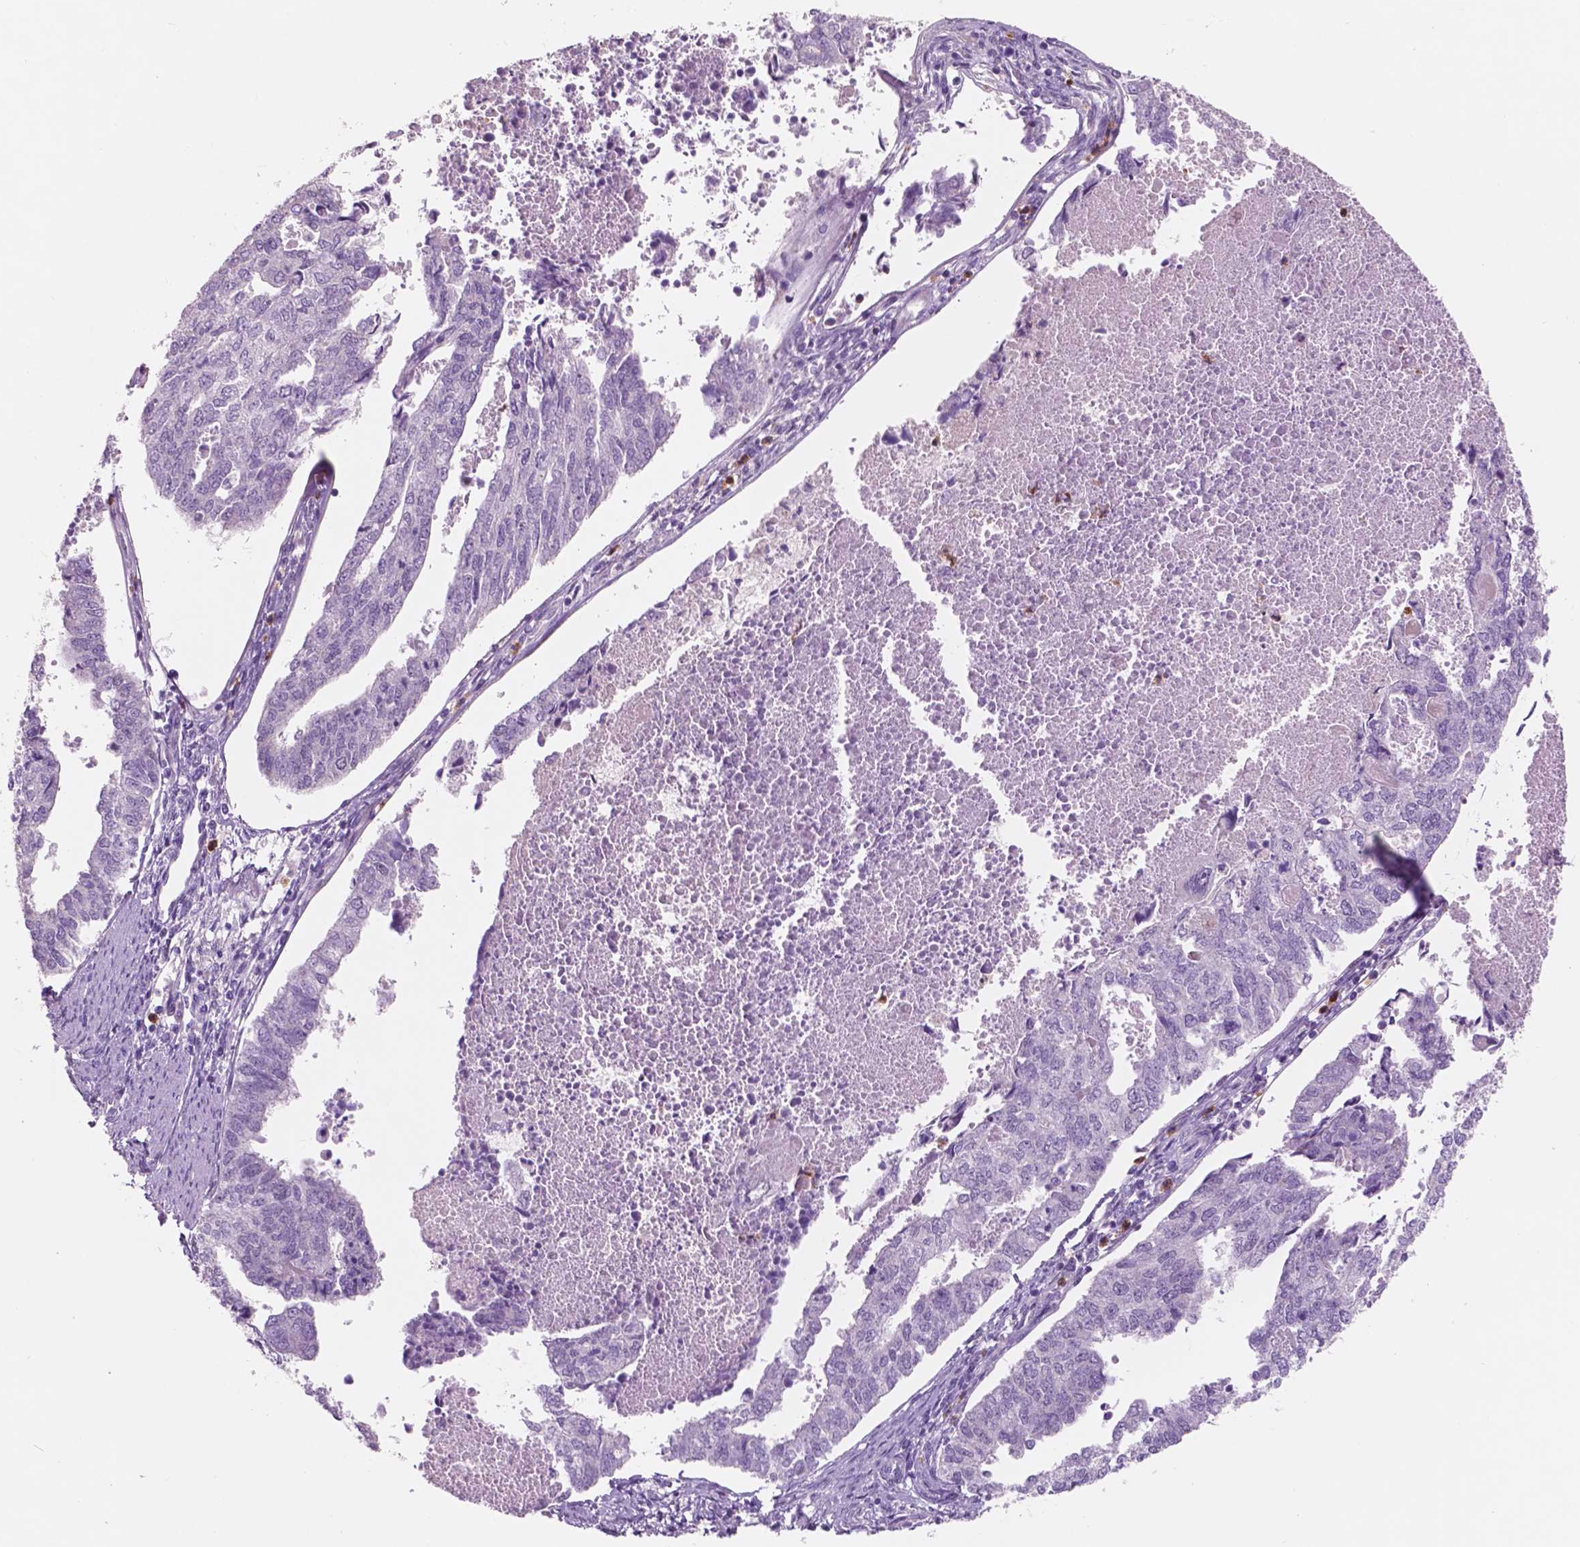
{"staining": {"intensity": "negative", "quantity": "none", "location": "none"}, "tissue": "endometrial cancer", "cell_type": "Tumor cells", "image_type": "cancer", "snomed": [{"axis": "morphology", "description": "Adenocarcinoma, NOS"}, {"axis": "topography", "description": "Endometrium"}], "caption": "Immunohistochemistry of human endometrial adenocarcinoma exhibits no positivity in tumor cells.", "gene": "CUZD1", "patient": {"sex": "female", "age": 73}}